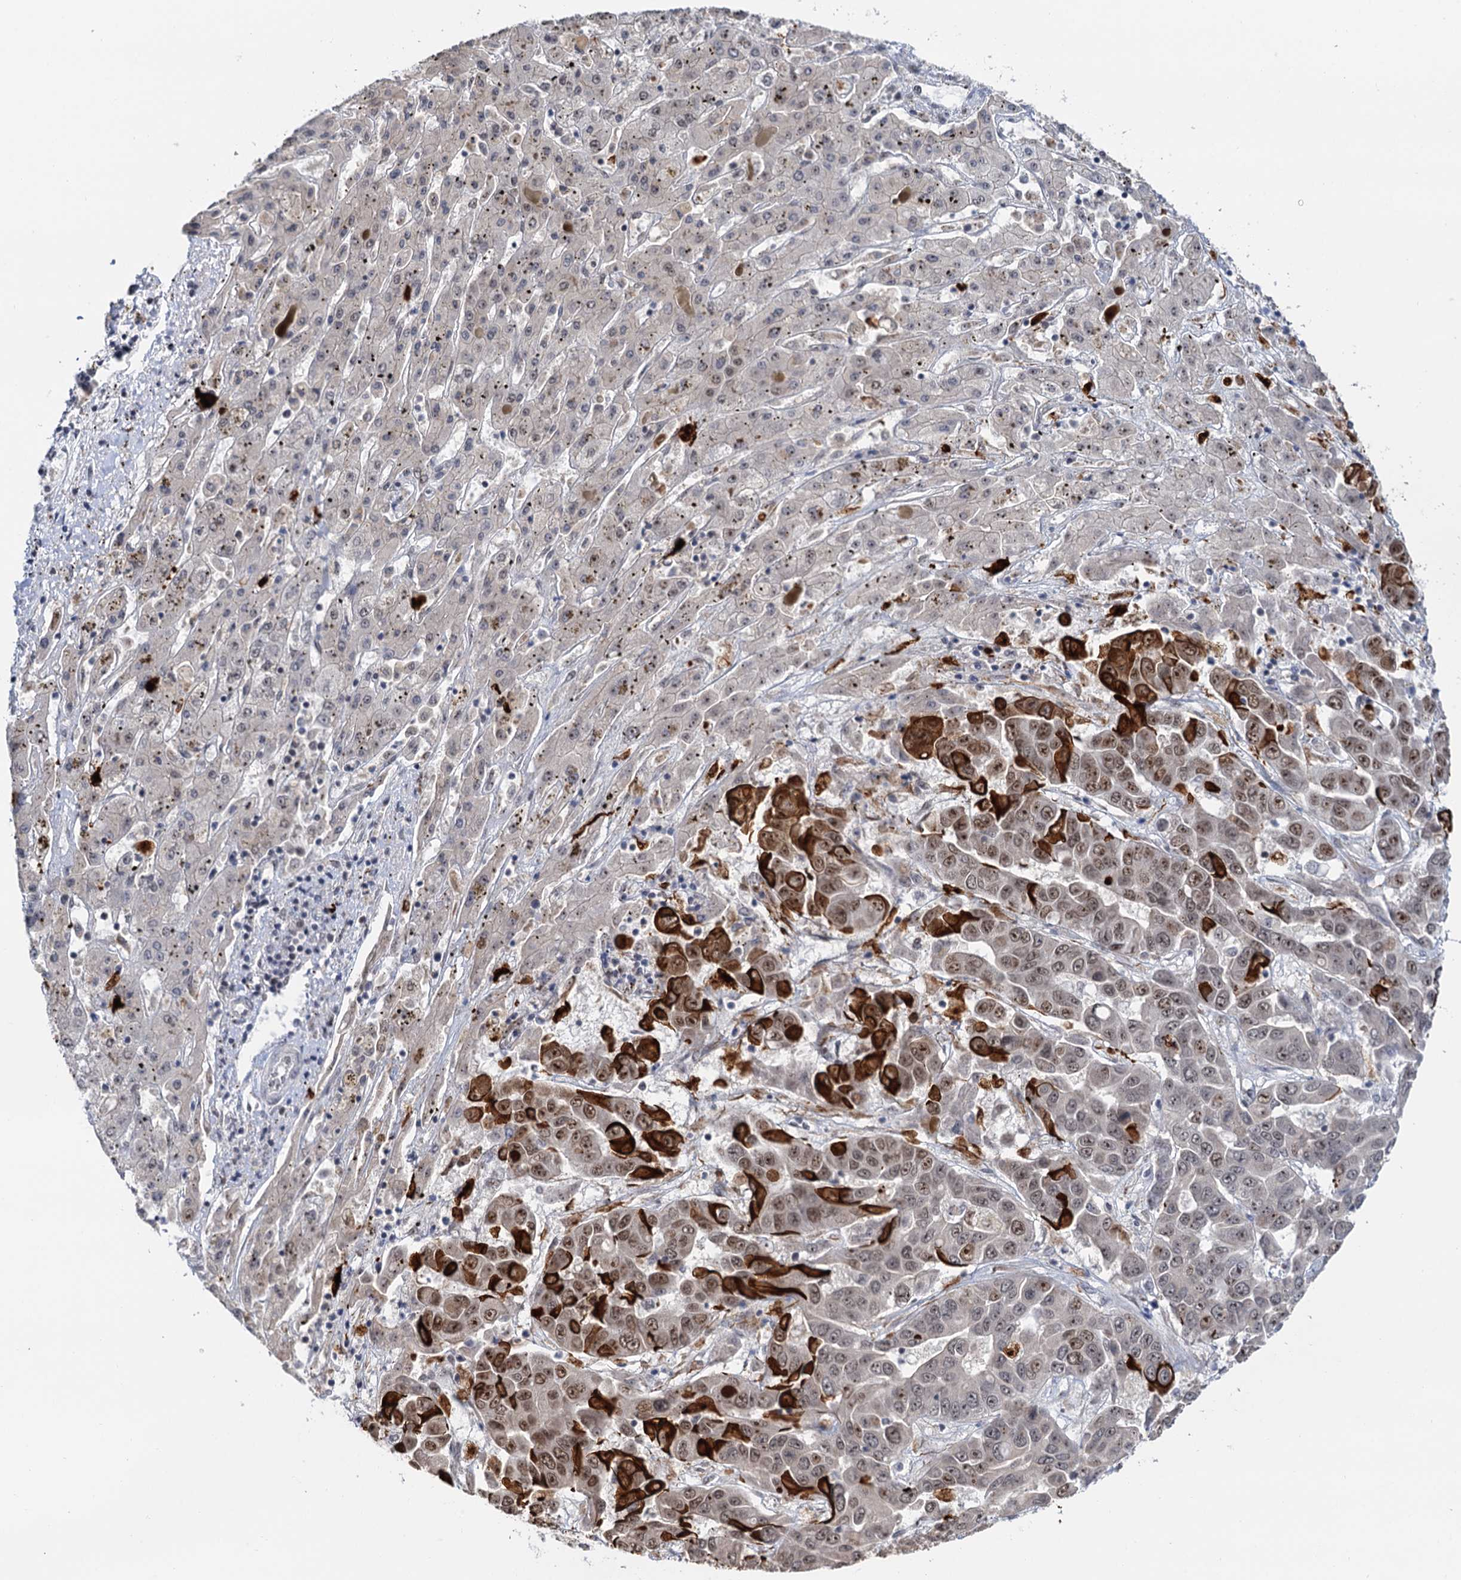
{"staining": {"intensity": "strong", "quantity": "<25%", "location": "cytoplasmic/membranous"}, "tissue": "liver cancer", "cell_type": "Tumor cells", "image_type": "cancer", "snomed": [{"axis": "morphology", "description": "Cholangiocarcinoma"}, {"axis": "topography", "description": "Liver"}], "caption": "This image shows IHC staining of human liver cancer, with medium strong cytoplasmic/membranous positivity in about <25% of tumor cells.", "gene": "NAT10", "patient": {"sex": "female", "age": 52}}